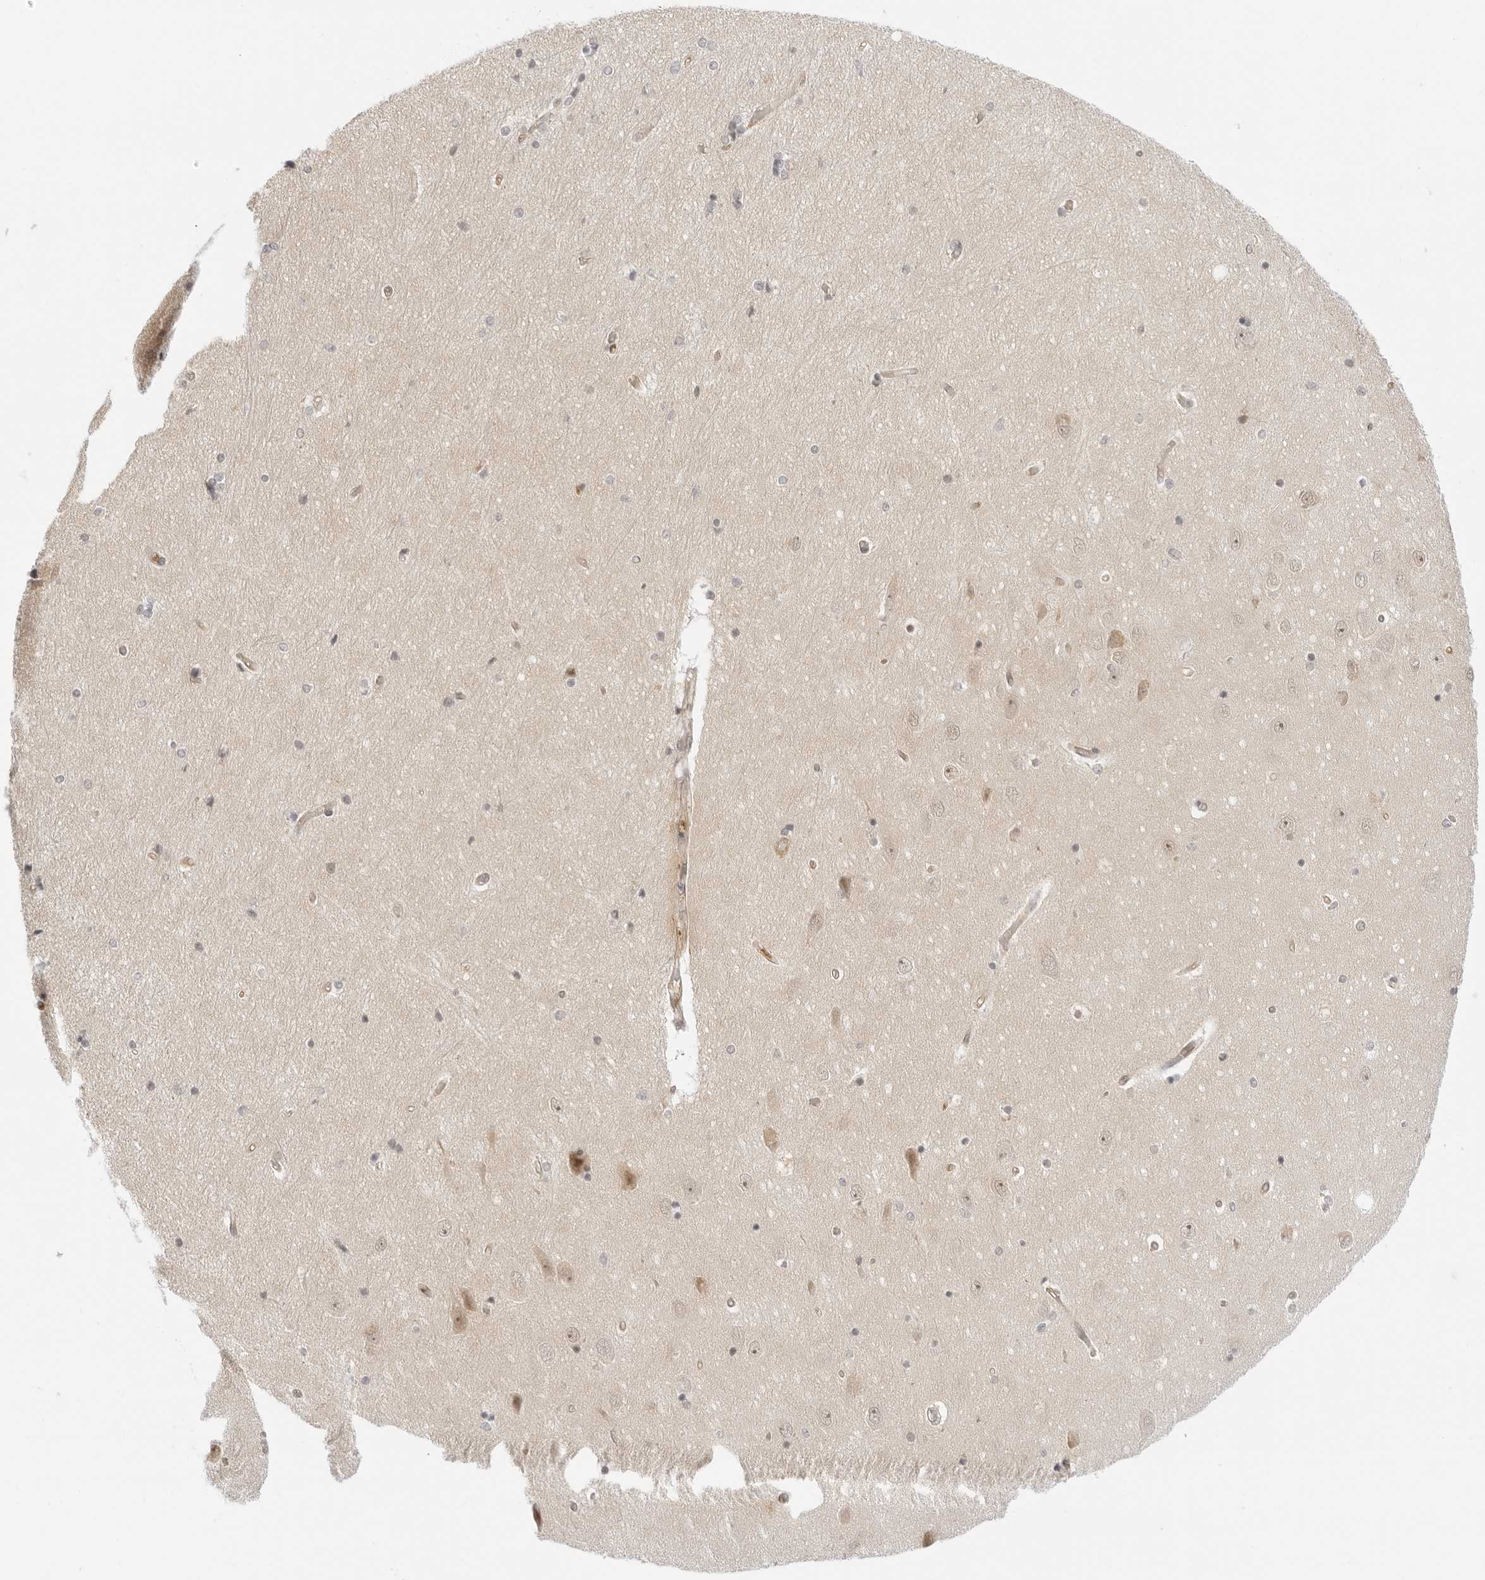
{"staining": {"intensity": "weak", "quantity": "25%-75%", "location": "nuclear"}, "tissue": "hippocampus", "cell_type": "Glial cells", "image_type": "normal", "snomed": [{"axis": "morphology", "description": "Normal tissue, NOS"}, {"axis": "topography", "description": "Hippocampus"}], "caption": "Glial cells reveal low levels of weak nuclear positivity in about 25%-75% of cells in benign hippocampus. The protein of interest is stained brown, and the nuclei are stained in blue (DAB IHC with brightfield microscopy, high magnification).", "gene": "MED18", "patient": {"sex": "female", "age": 54}}